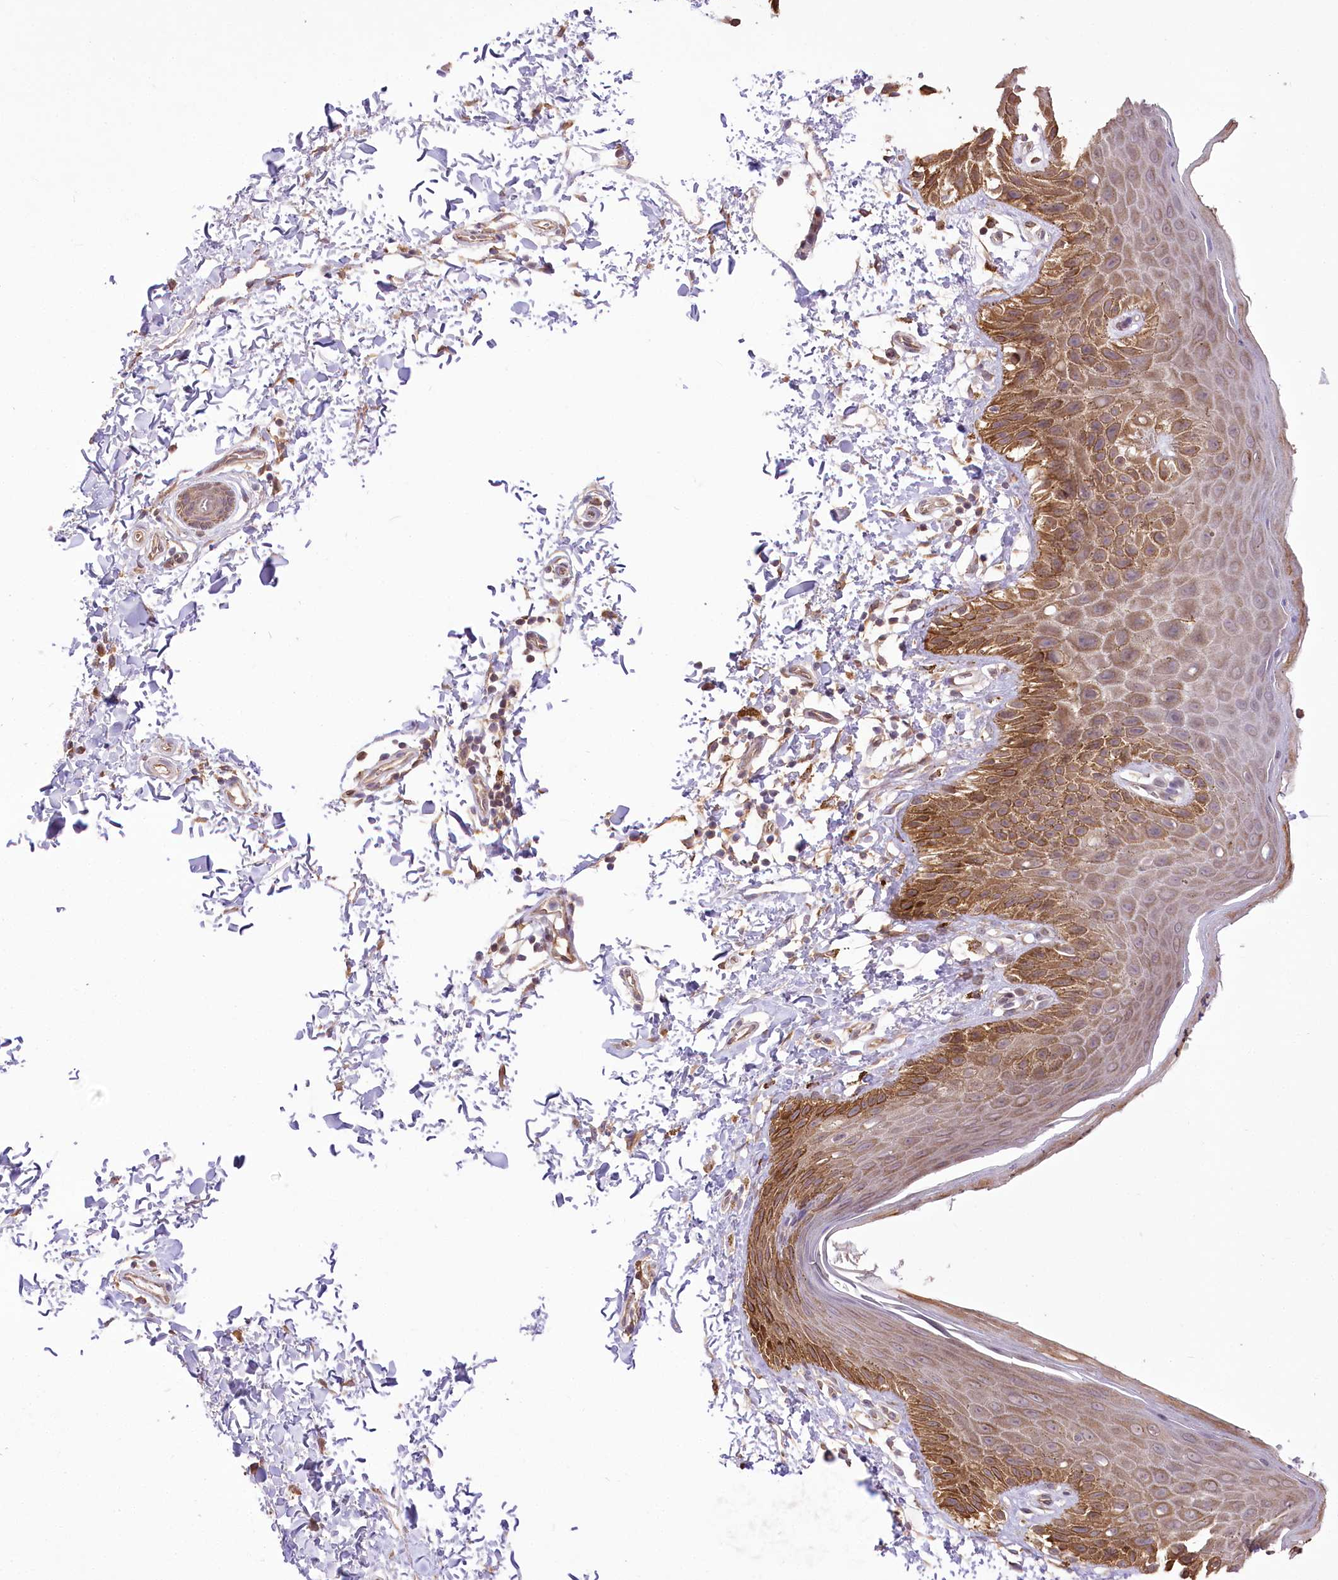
{"staining": {"intensity": "moderate", "quantity": ">75%", "location": "cytoplasmic/membranous"}, "tissue": "skin", "cell_type": "Epidermal cells", "image_type": "normal", "snomed": [{"axis": "morphology", "description": "Normal tissue, NOS"}, {"axis": "topography", "description": "Anal"}], "caption": "Immunohistochemical staining of normal human skin demonstrates moderate cytoplasmic/membranous protein expression in approximately >75% of epidermal cells. (brown staining indicates protein expression, while blue staining denotes nuclei).", "gene": "R3HDM2", "patient": {"sex": "male", "age": 44}}